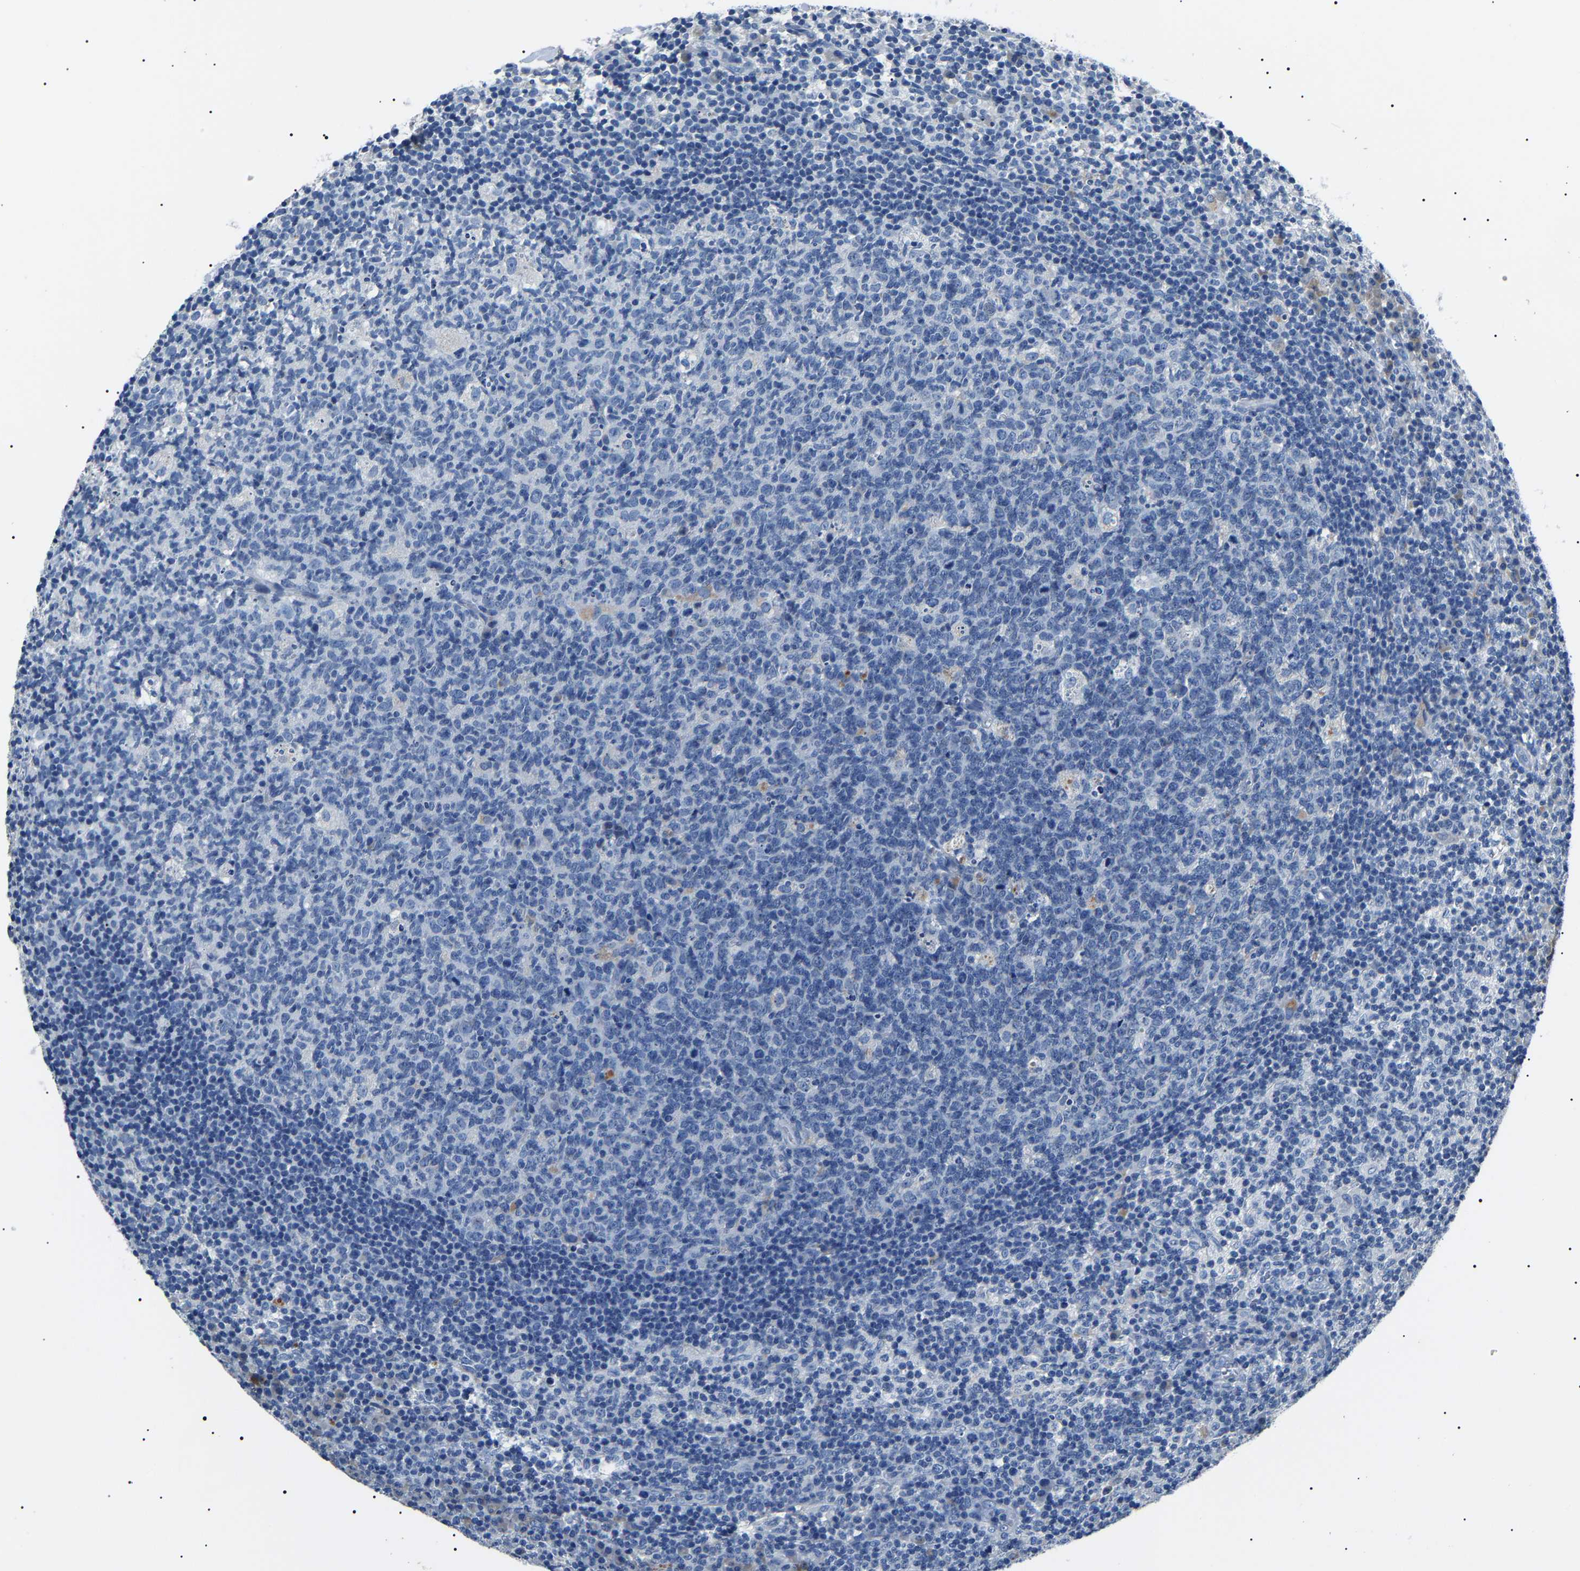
{"staining": {"intensity": "negative", "quantity": "none", "location": "none"}, "tissue": "lymph node", "cell_type": "Germinal center cells", "image_type": "normal", "snomed": [{"axis": "morphology", "description": "Normal tissue, NOS"}, {"axis": "morphology", "description": "Inflammation, NOS"}, {"axis": "topography", "description": "Lymph node"}], "caption": "The immunohistochemistry (IHC) micrograph has no significant expression in germinal center cells of lymph node. (Brightfield microscopy of DAB IHC at high magnification).", "gene": "KLK15", "patient": {"sex": "male", "age": 55}}